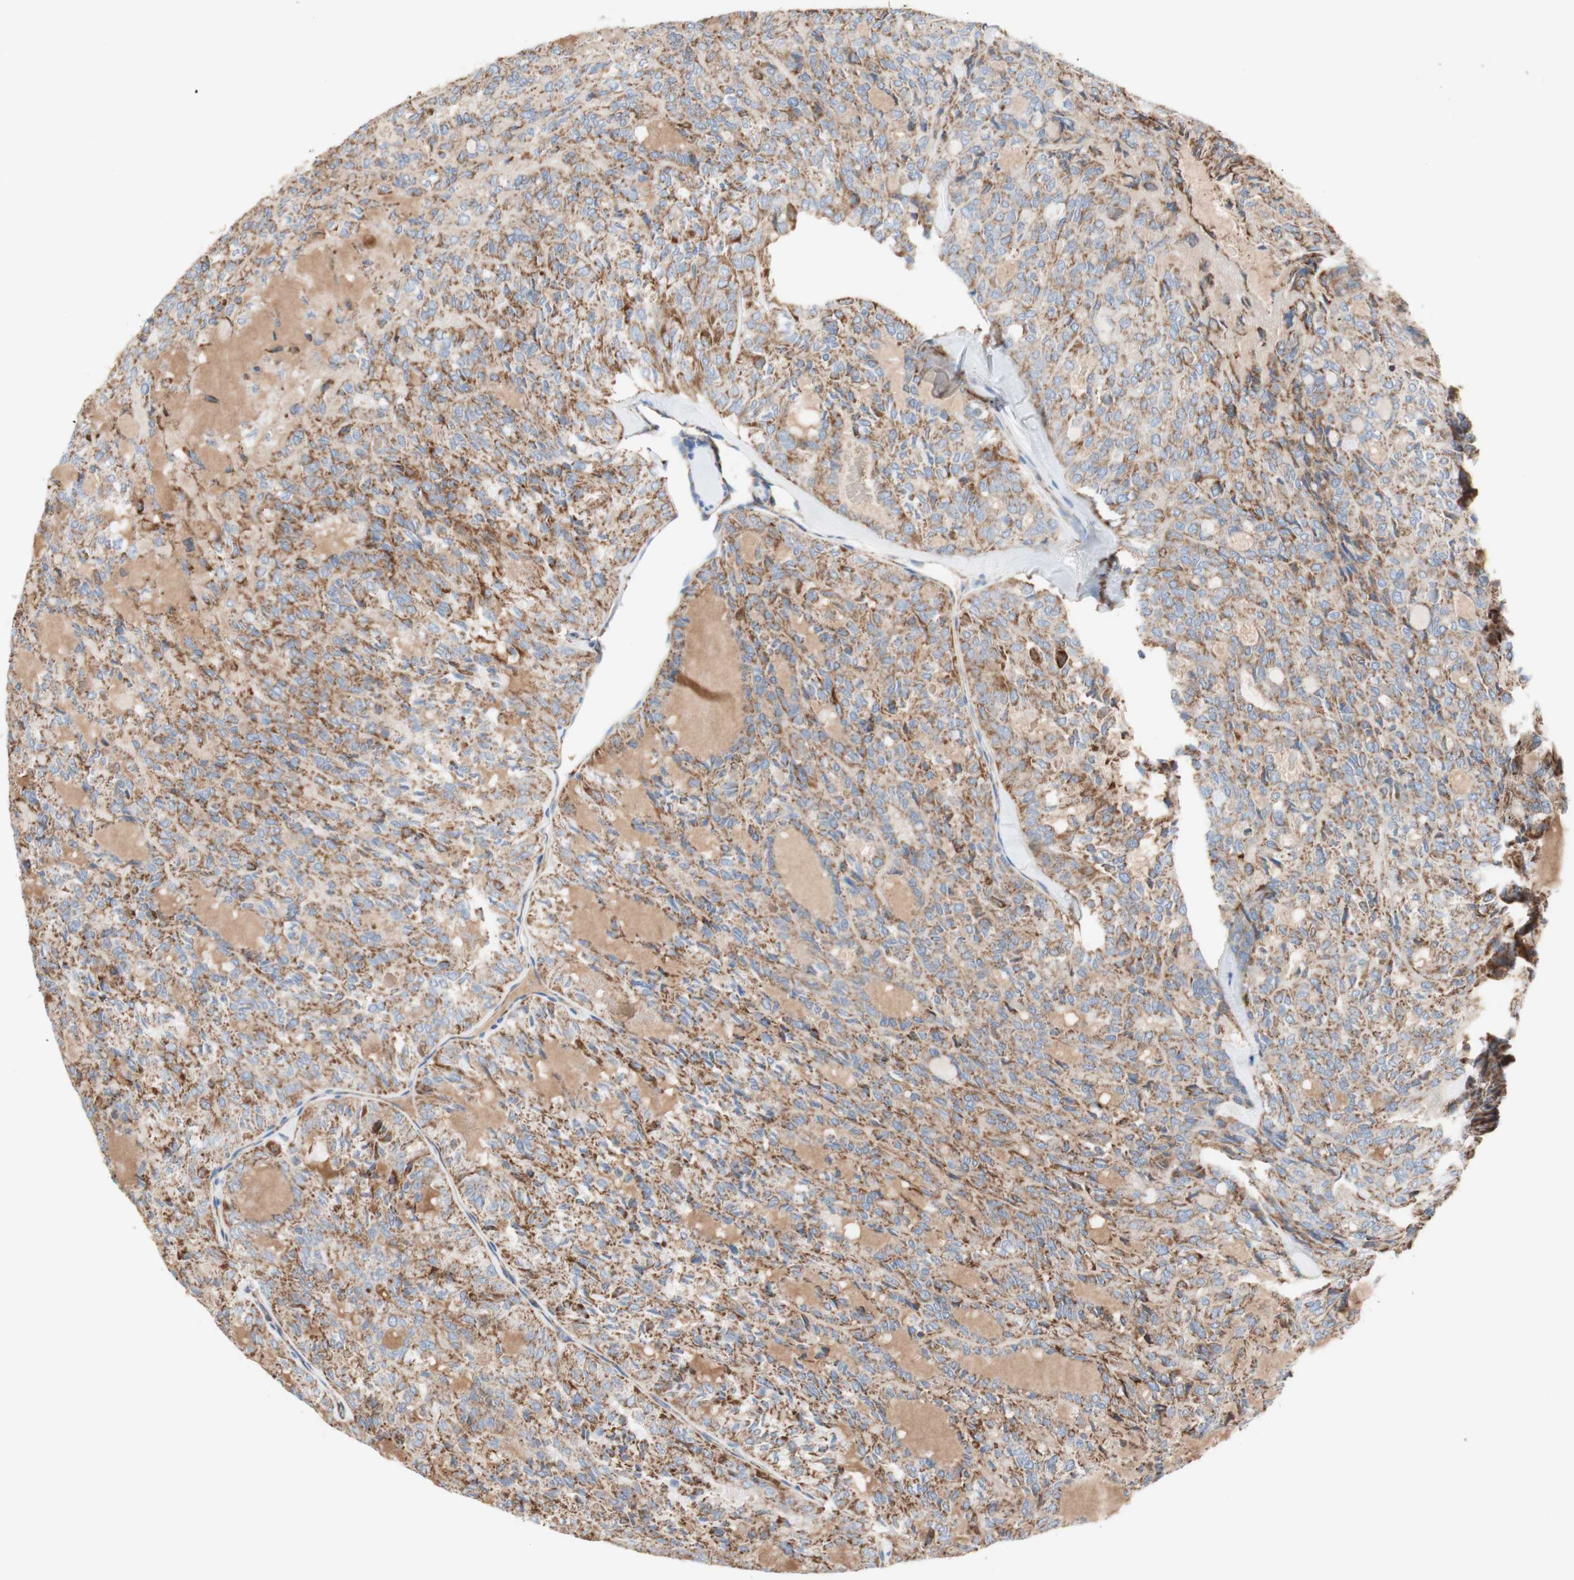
{"staining": {"intensity": "moderate", "quantity": ">75%", "location": "cytoplasmic/membranous"}, "tissue": "thyroid cancer", "cell_type": "Tumor cells", "image_type": "cancer", "snomed": [{"axis": "morphology", "description": "Follicular adenoma carcinoma, NOS"}, {"axis": "topography", "description": "Thyroid gland"}], "caption": "Follicular adenoma carcinoma (thyroid) was stained to show a protein in brown. There is medium levels of moderate cytoplasmic/membranous positivity in approximately >75% of tumor cells.", "gene": "SDHB", "patient": {"sex": "male", "age": 75}}